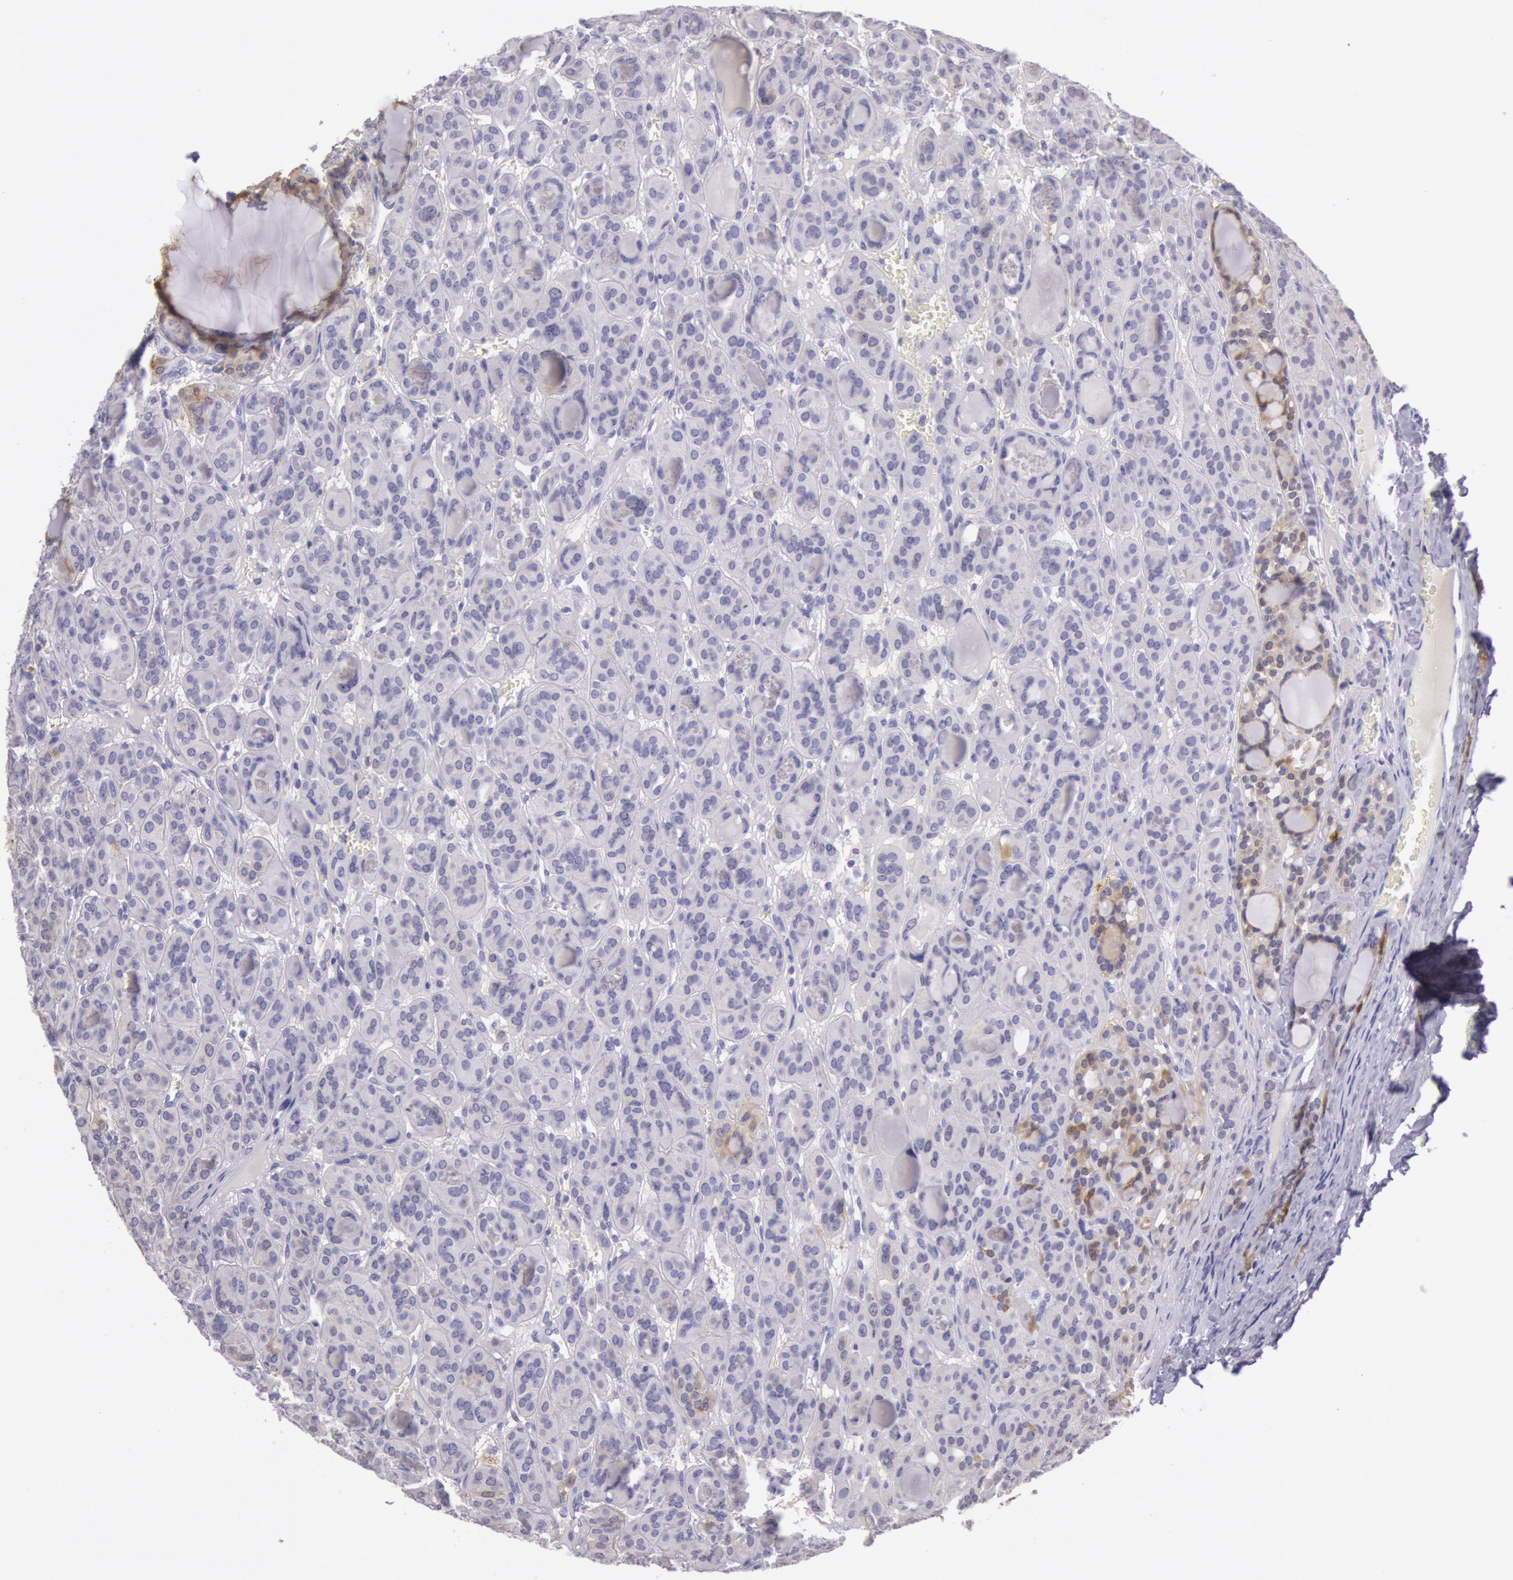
{"staining": {"intensity": "negative", "quantity": "none", "location": "none"}, "tissue": "thyroid cancer", "cell_type": "Tumor cells", "image_type": "cancer", "snomed": [{"axis": "morphology", "description": "Follicular adenoma carcinoma, NOS"}, {"axis": "topography", "description": "Thyroid gland"}], "caption": "Immunohistochemistry micrograph of thyroid cancer (follicular adenoma carcinoma) stained for a protein (brown), which shows no staining in tumor cells.", "gene": "CKB", "patient": {"sex": "female", "age": 71}}